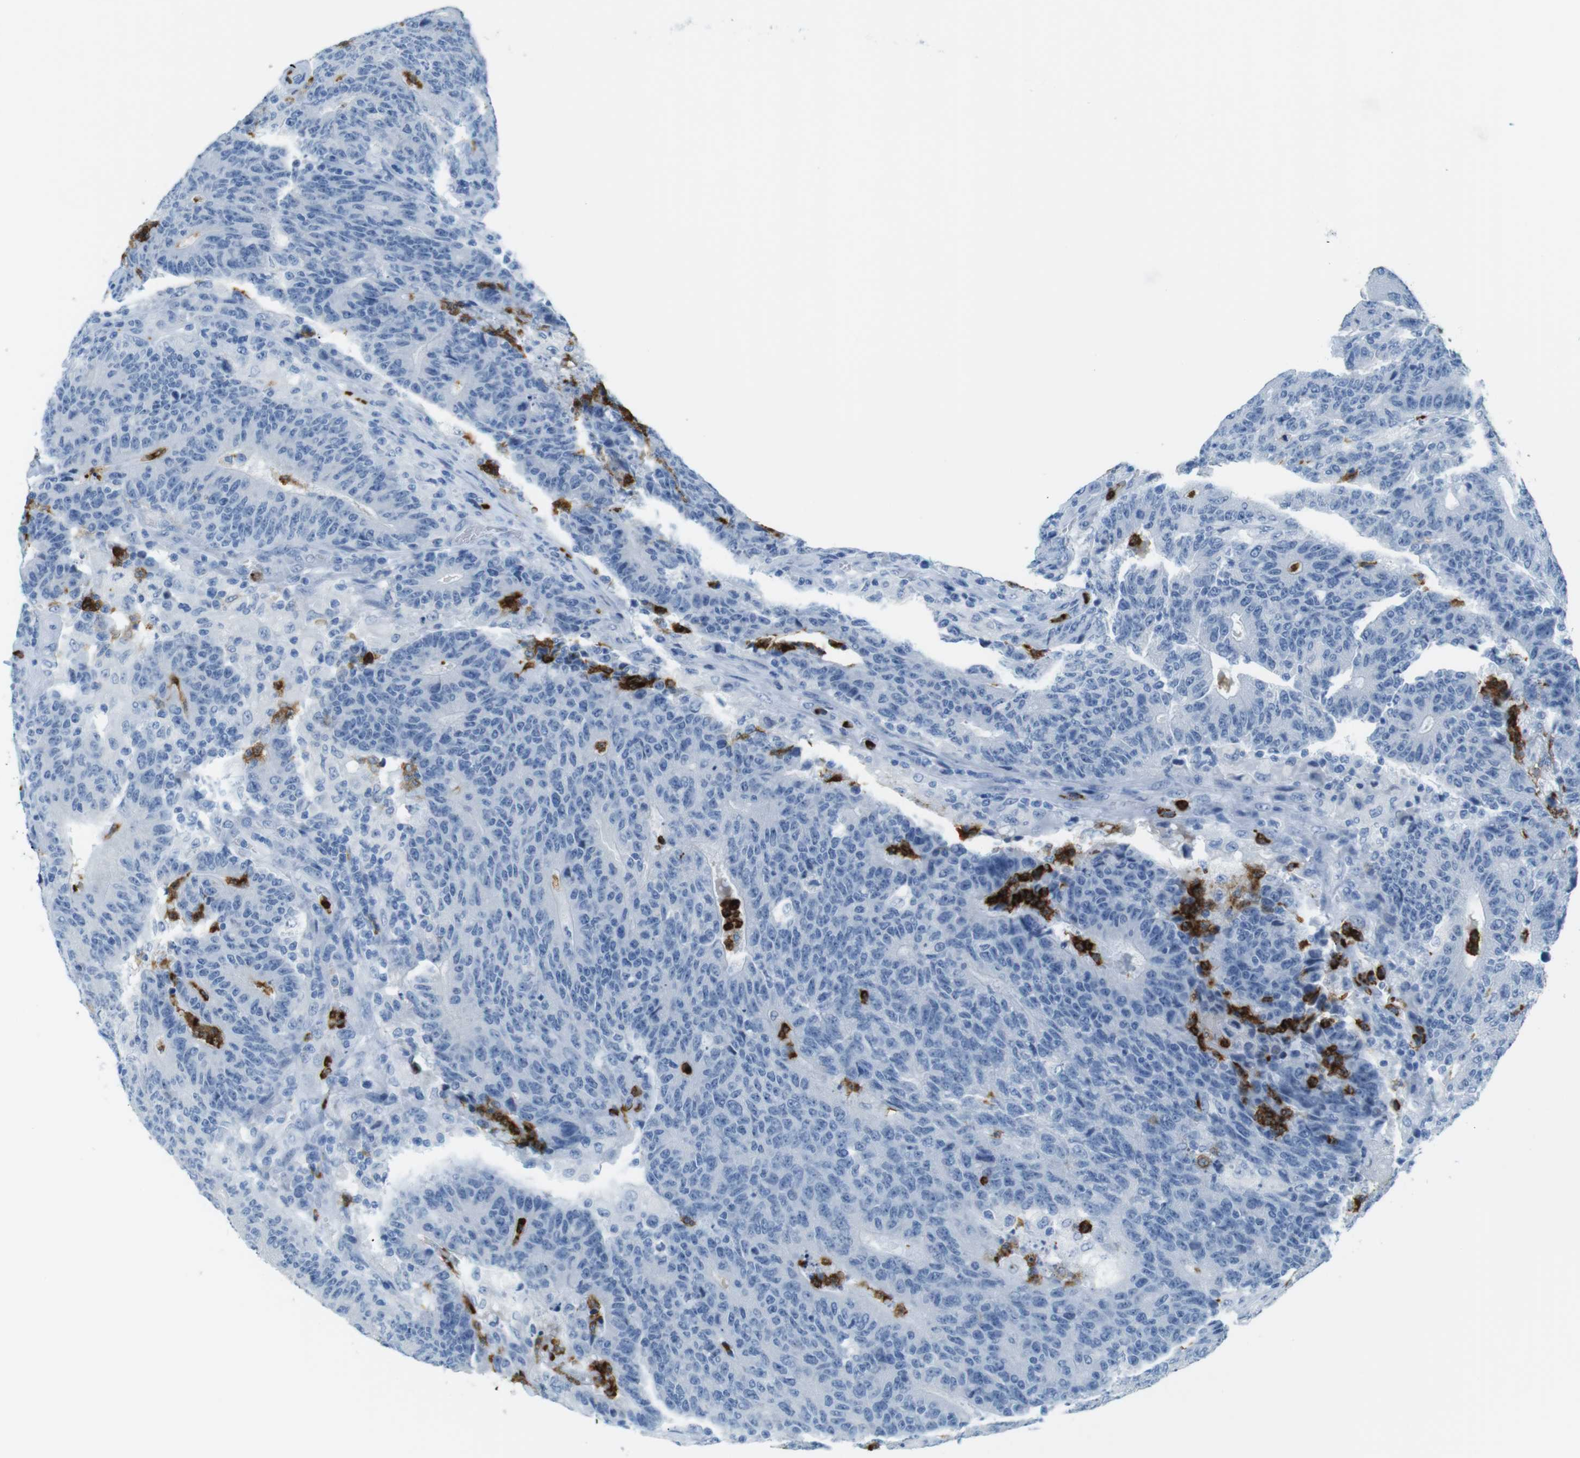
{"staining": {"intensity": "negative", "quantity": "none", "location": "none"}, "tissue": "colorectal cancer", "cell_type": "Tumor cells", "image_type": "cancer", "snomed": [{"axis": "morphology", "description": "Normal tissue, NOS"}, {"axis": "morphology", "description": "Adenocarcinoma, NOS"}, {"axis": "topography", "description": "Colon"}], "caption": "There is no significant expression in tumor cells of colorectal cancer (adenocarcinoma).", "gene": "MCEMP1", "patient": {"sex": "female", "age": 75}}